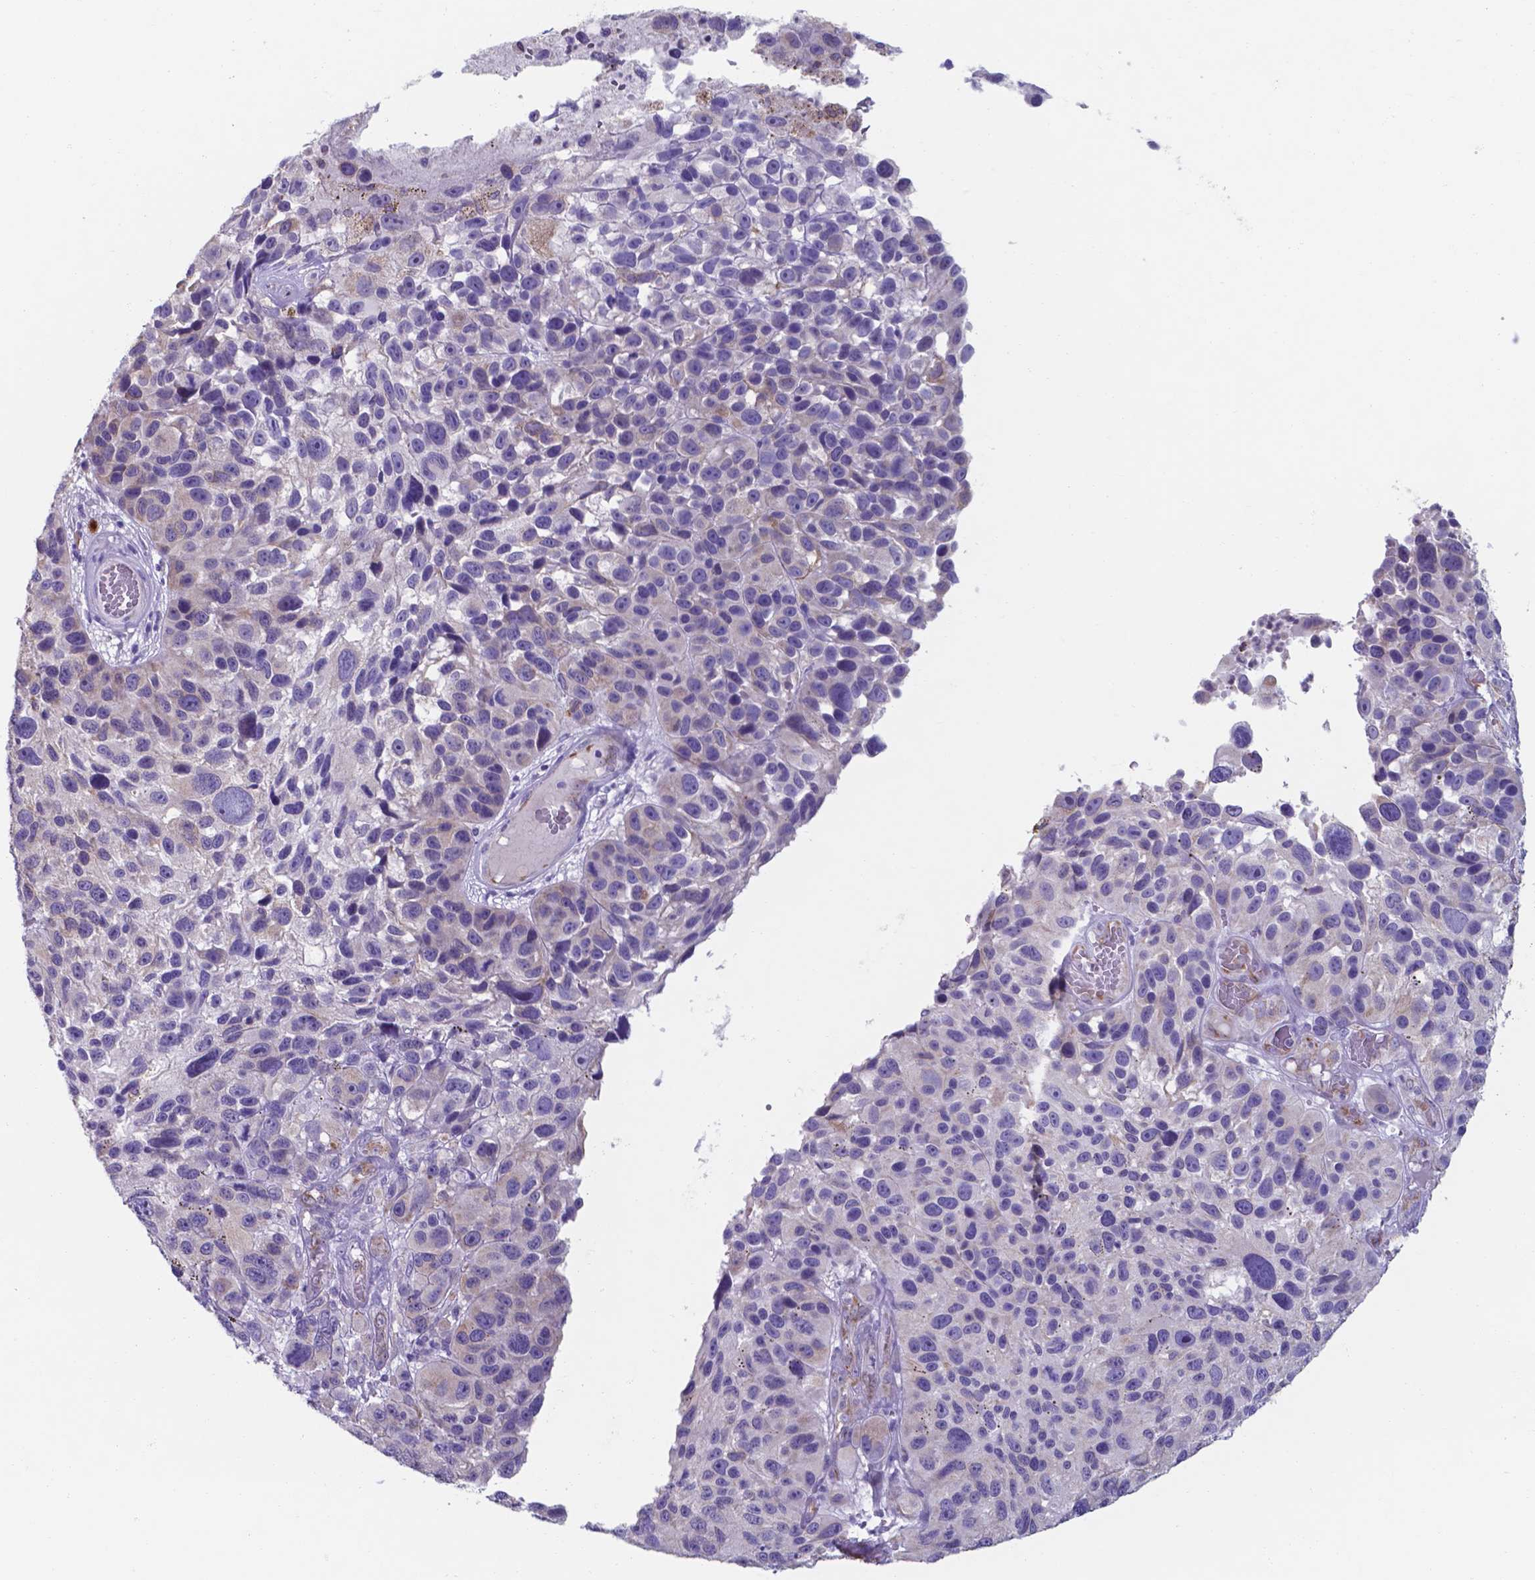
{"staining": {"intensity": "negative", "quantity": "none", "location": "none"}, "tissue": "melanoma", "cell_type": "Tumor cells", "image_type": "cancer", "snomed": [{"axis": "morphology", "description": "Malignant melanoma, NOS"}, {"axis": "topography", "description": "Skin"}], "caption": "Tumor cells are negative for brown protein staining in melanoma. (Brightfield microscopy of DAB (3,3'-diaminobenzidine) IHC at high magnification).", "gene": "UBE2J1", "patient": {"sex": "male", "age": 53}}